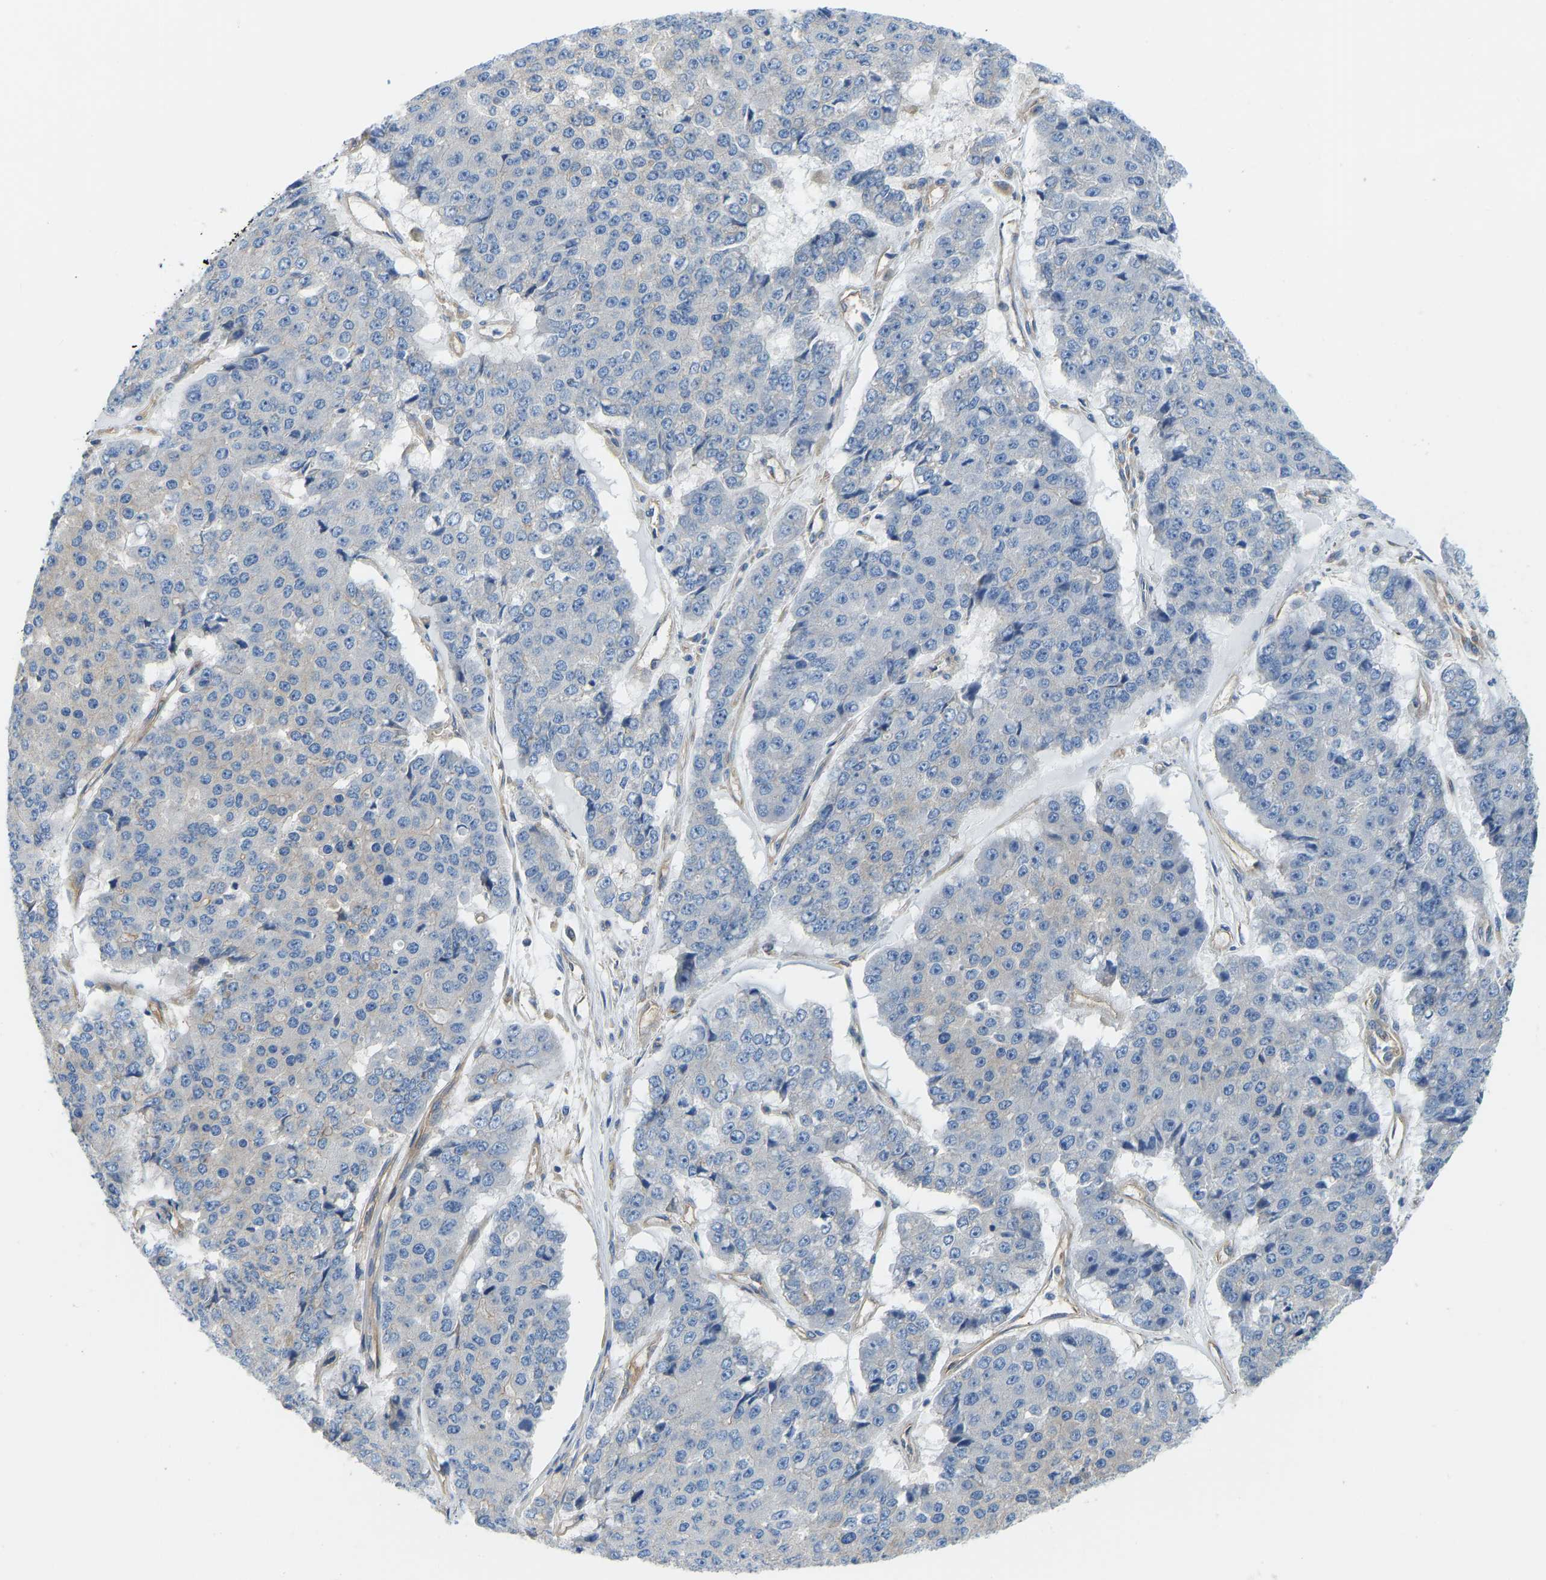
{"staining": {"intensity": "negative", "quantity": "none", "location": "none"}, "tissue": "pancreatic cancer", "cell_type": "Tumor cells", "image_type": "cancer", "snomed": [{"axis": "morphology", "description": "Adenocarcinoma, NOS"}, {"axis": "topography", "description": "Pancreas"}], "caption": "This is an immunohistochemistry micrograph of pancreatic cancer (adenocarcinoma). There is no staining in tumor cells.", "gene": "CHAD", "patient": {"sex": "male", "age": 50}}